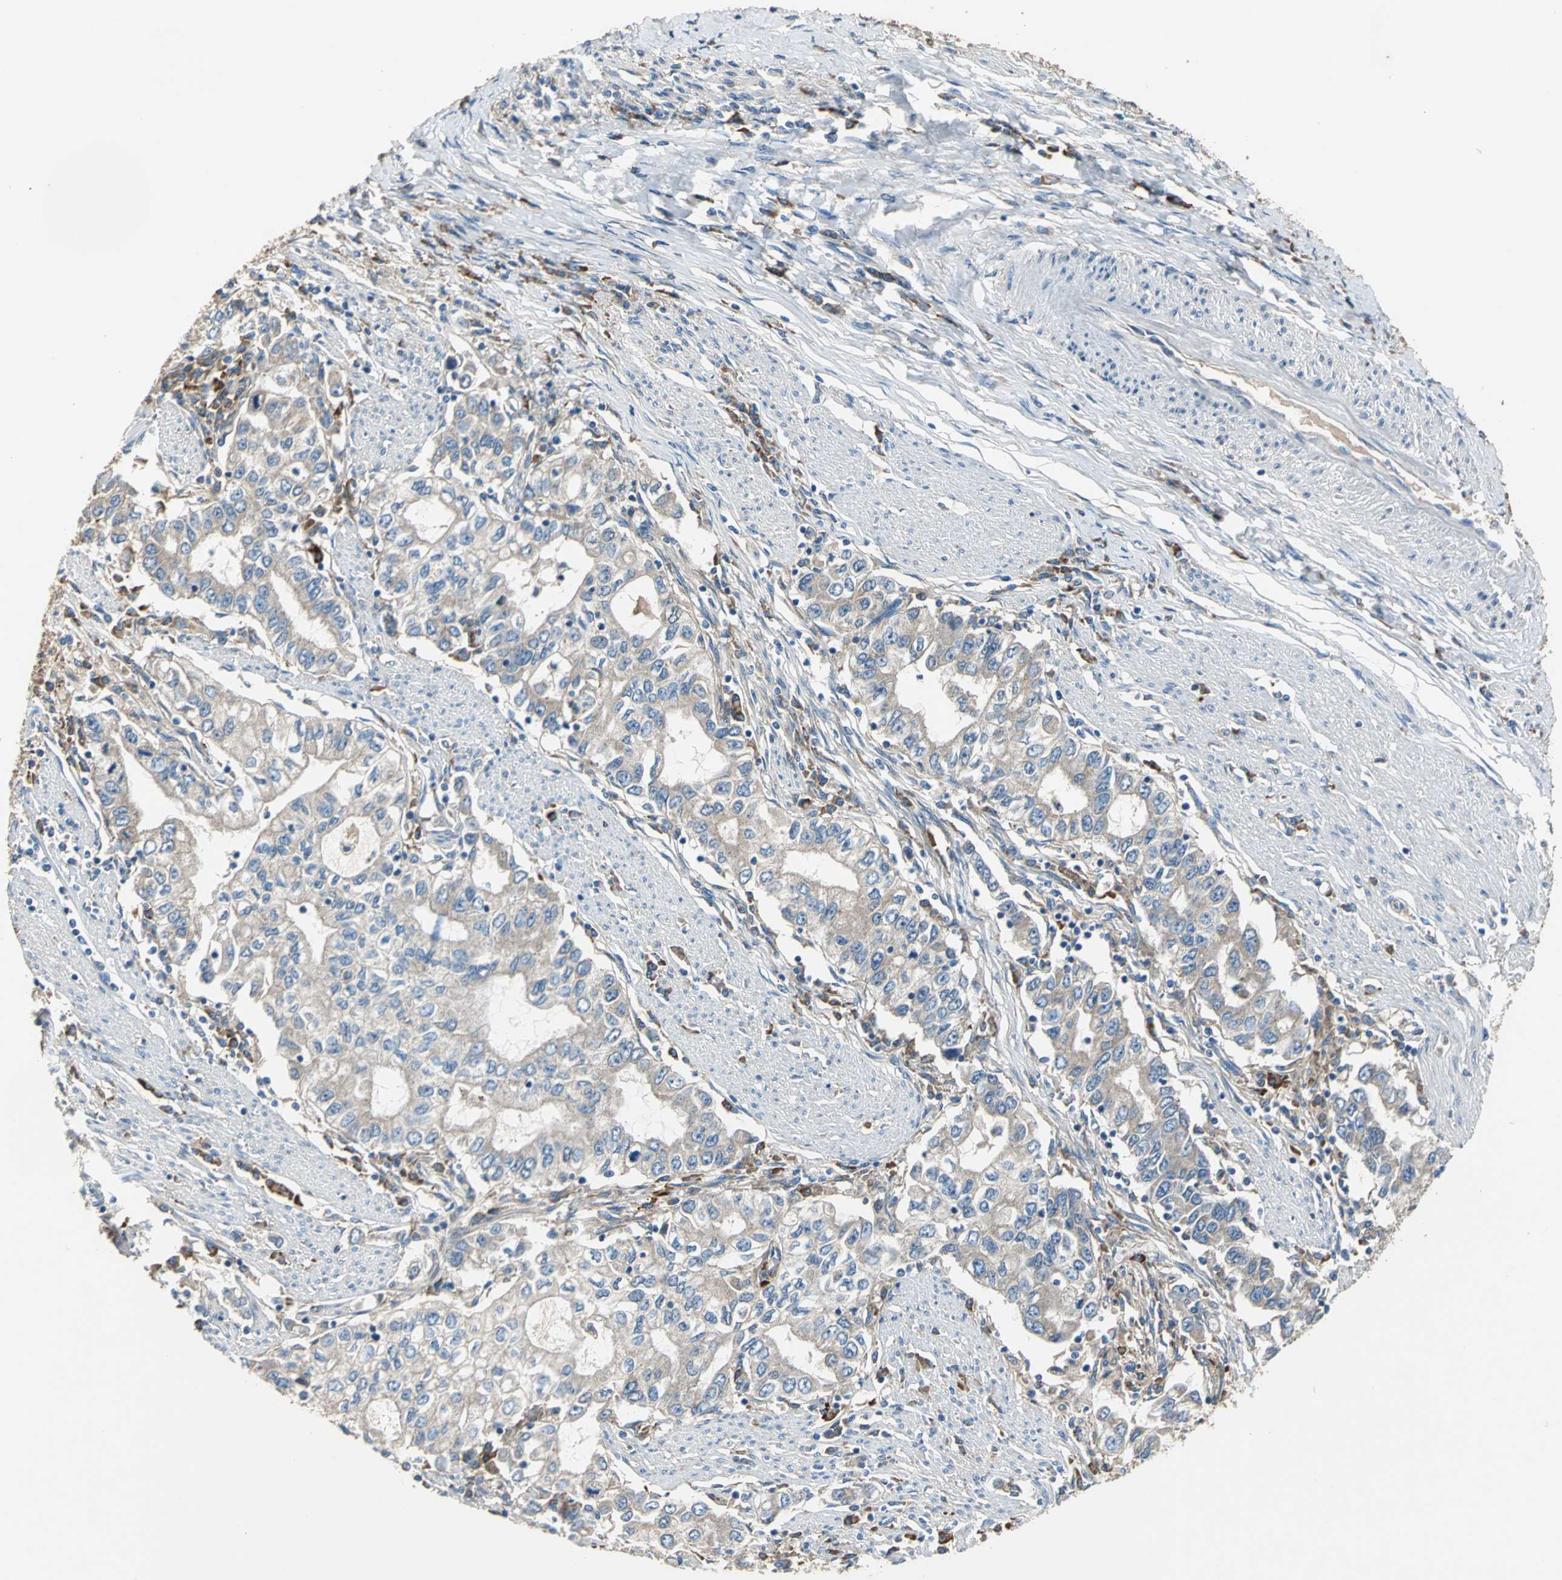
{"staining": {"intensity": "moderate", "quantity": ">75%", "location": "cytoplasmic/membranous"}, "tissue": "stomach cancer", "cell_type": "Tumor cells", "image_type": "cancer", "snomed": [{"axis": "morphology", "description": "Adenocarcinoma, NOS"}, {"axis": "topography", "description": "Stomach, lower"}], "caption": "Tumor cells exhibit medium levels of moderate cytoplasmic/membranous staining in about >75% of cells in stomach cancer.", "gene": "HEPH", "patient": {"sex": "female", "age": 72}}